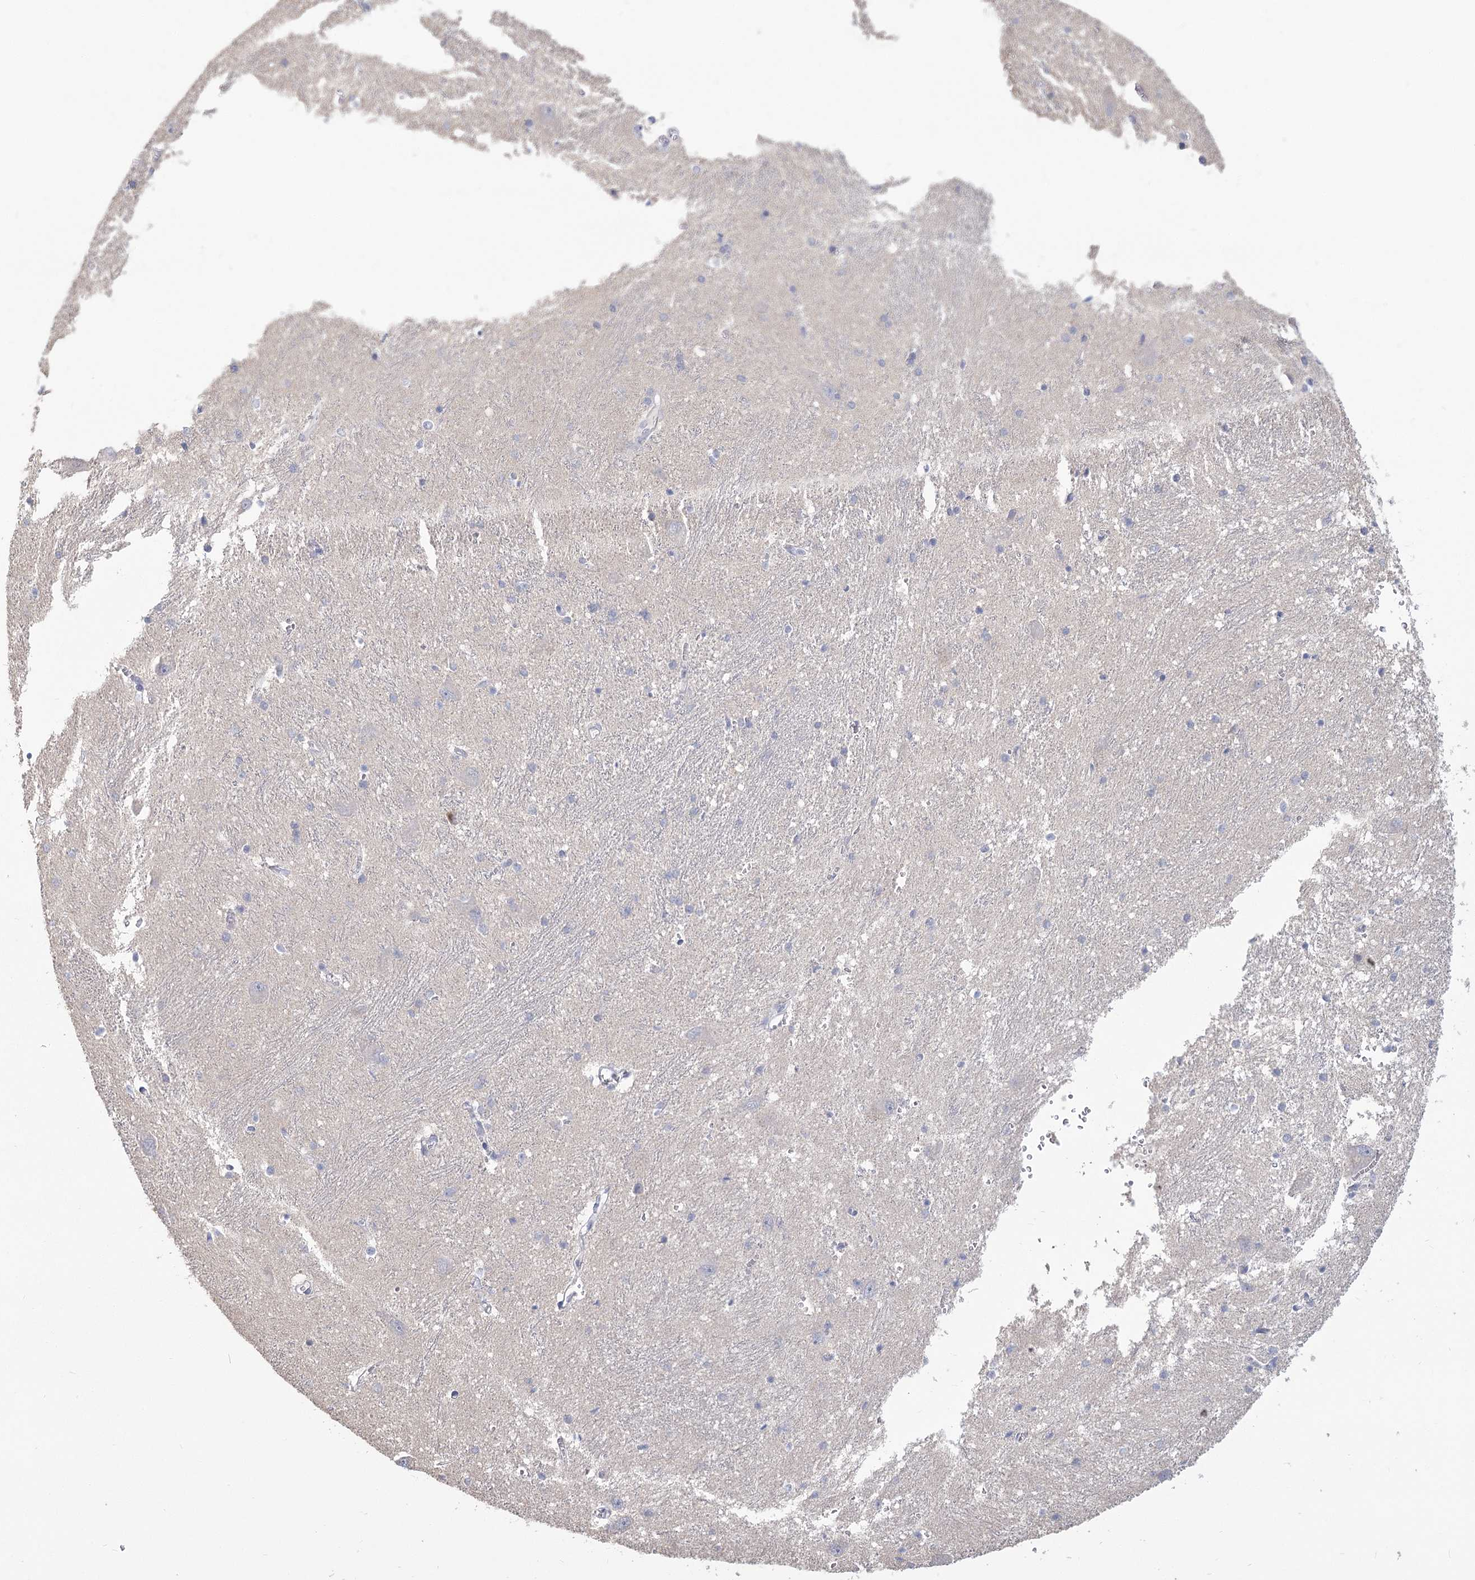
{"staining": {"intensity": "negative", "quantity": "none", "location": "none"}, "tissue": "caudate", "cell_type": "Glial cells", "image_type": "normal", "snomed": [{"axis": "morphology", "description": "Normal tissue, NOS"}, {"axis": "topography", "description": "Lateral ventricle wall"}], "caption": "Glial cells are negative for protein expression in benign human caudate.", "gene": "CNTLN", "patient": {"sex": "male", "age": 37}}